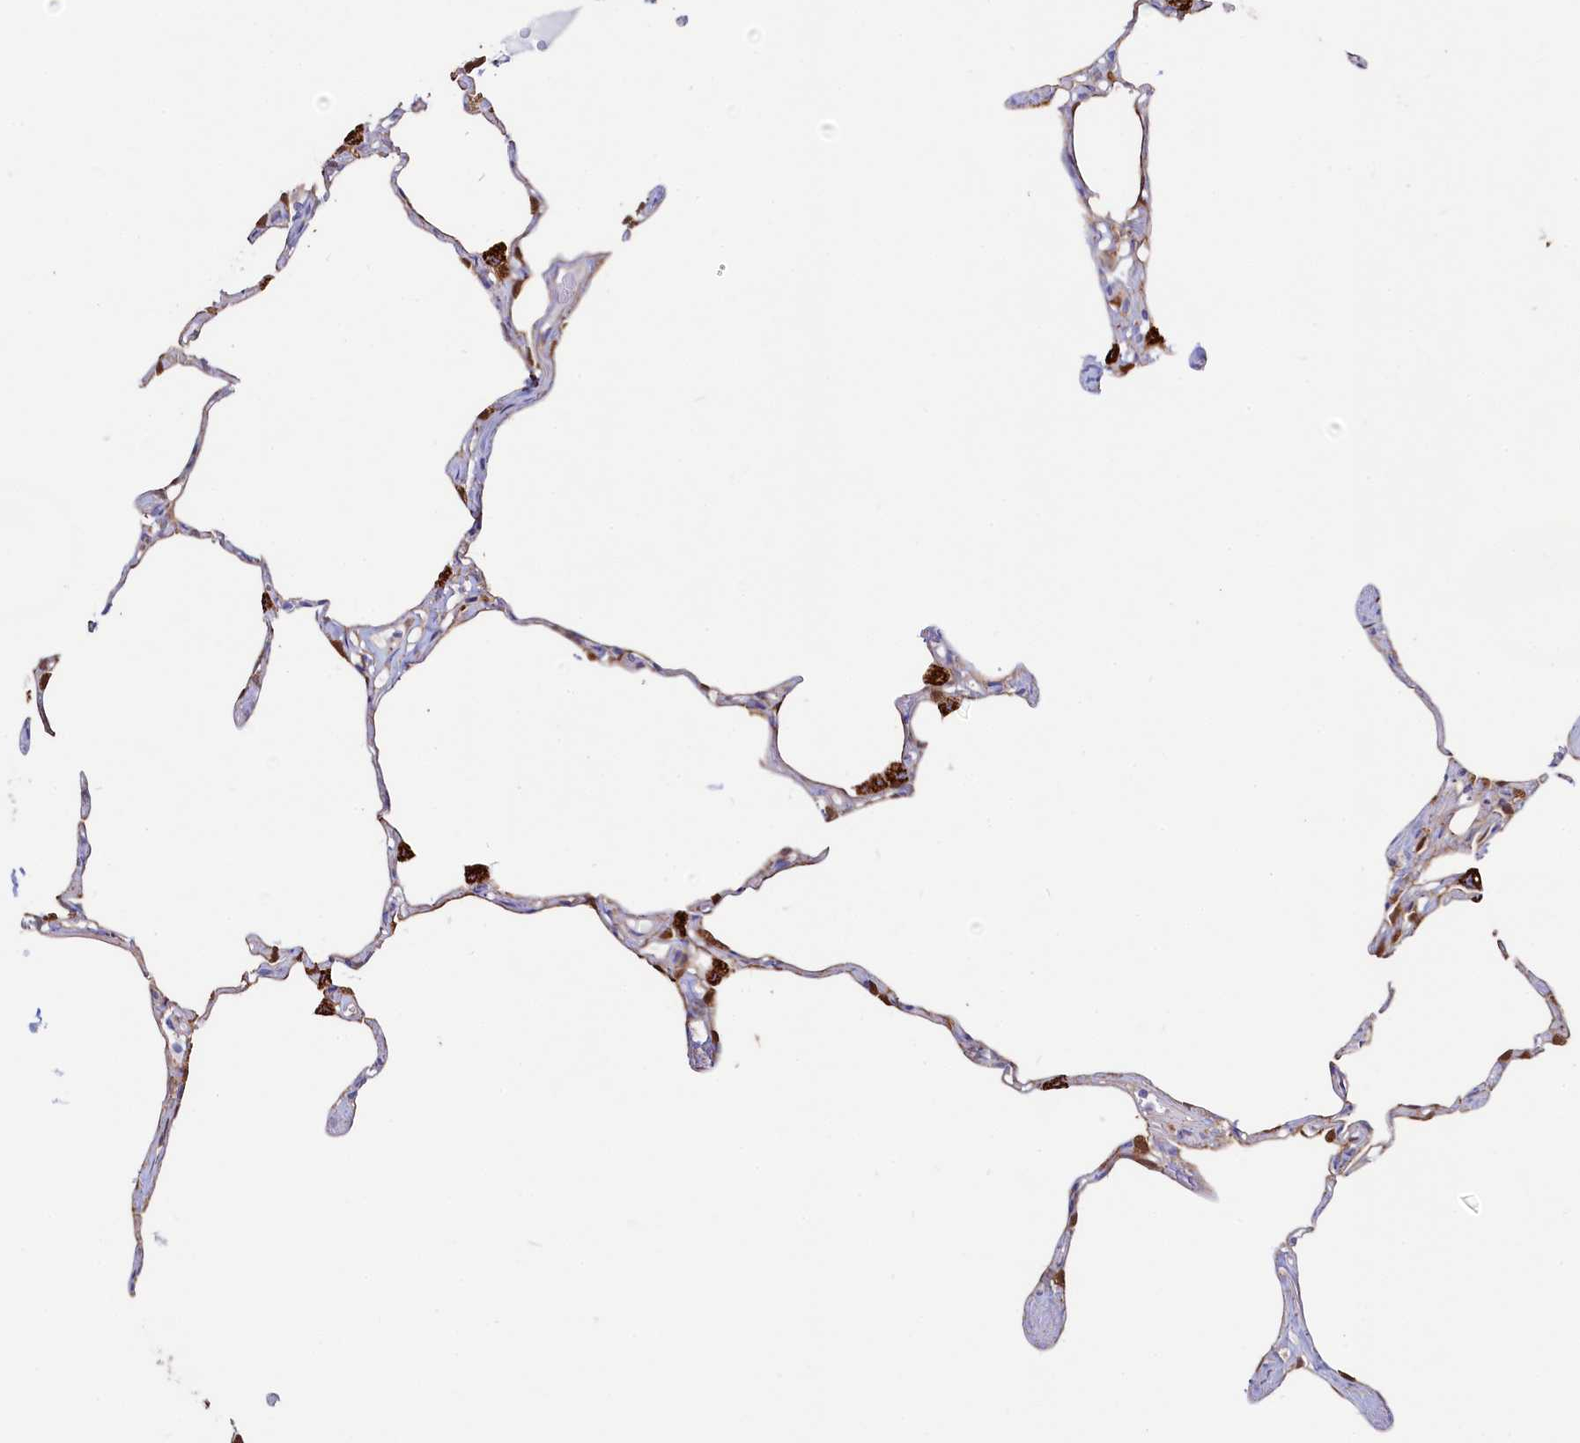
{"staining": {"intensity": "moderate", "quantity": "<25%", "location": "cytoplasmic/membranous"}, "tissue": "lung", "cell_type": "Alveolar cells", "image_type": "normal", "snomed": [{"axis": "morphology", "description": "Normal tissue, NOS"}, {"axis": "topography", "description": "Lung"}], "caption": "About <25% of alveolar cells in benign human lung demonstrate moderate cytoplasmic/membranous protein positivity as visualized by brown immunohistochemical staining.", "gene": "ASTE1", "patient": {"sex": "male", "age": 65}}